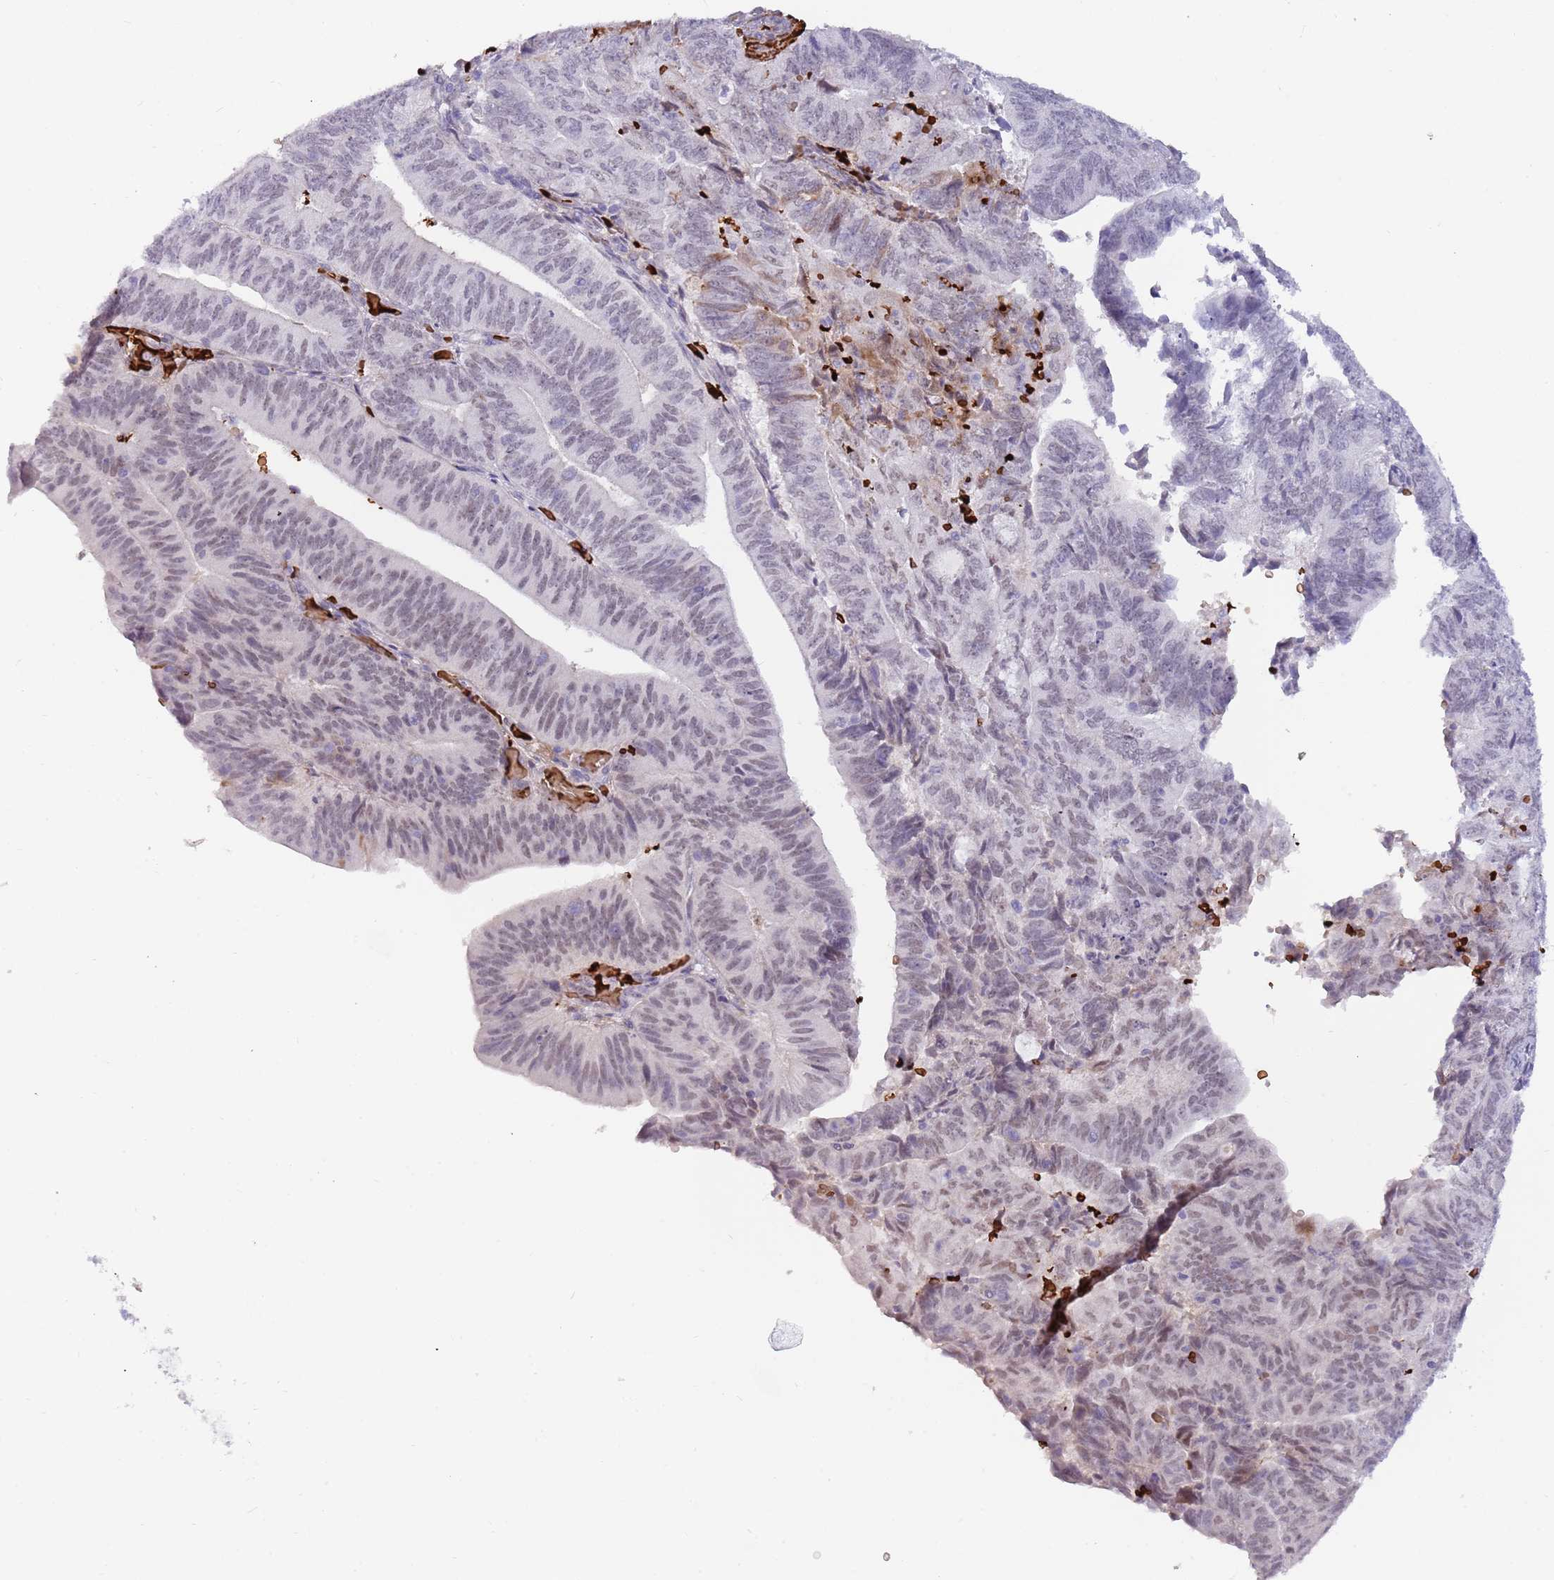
{"staining": {"intensity": "weak", "quantity": ">75%", "location": "nuclear"}, "tissue": "endometrial cancer", "cell_type": "Tumor cells", "image_type": "cancer", "snomed": [{"axis": "morphology", "description": "Adenocarcinoma, NOS"}, {"axis": "topography", "description": "Endometrium"}], "caption": "Endometrial cancer (adenocarcinoma) stained with DAB IHC exhibits low levels of weak nuclear positivity in approximately >75% of tumor cells.", "gene": "LYPD6B", "patient": {"sex": "female", "age": 70}}